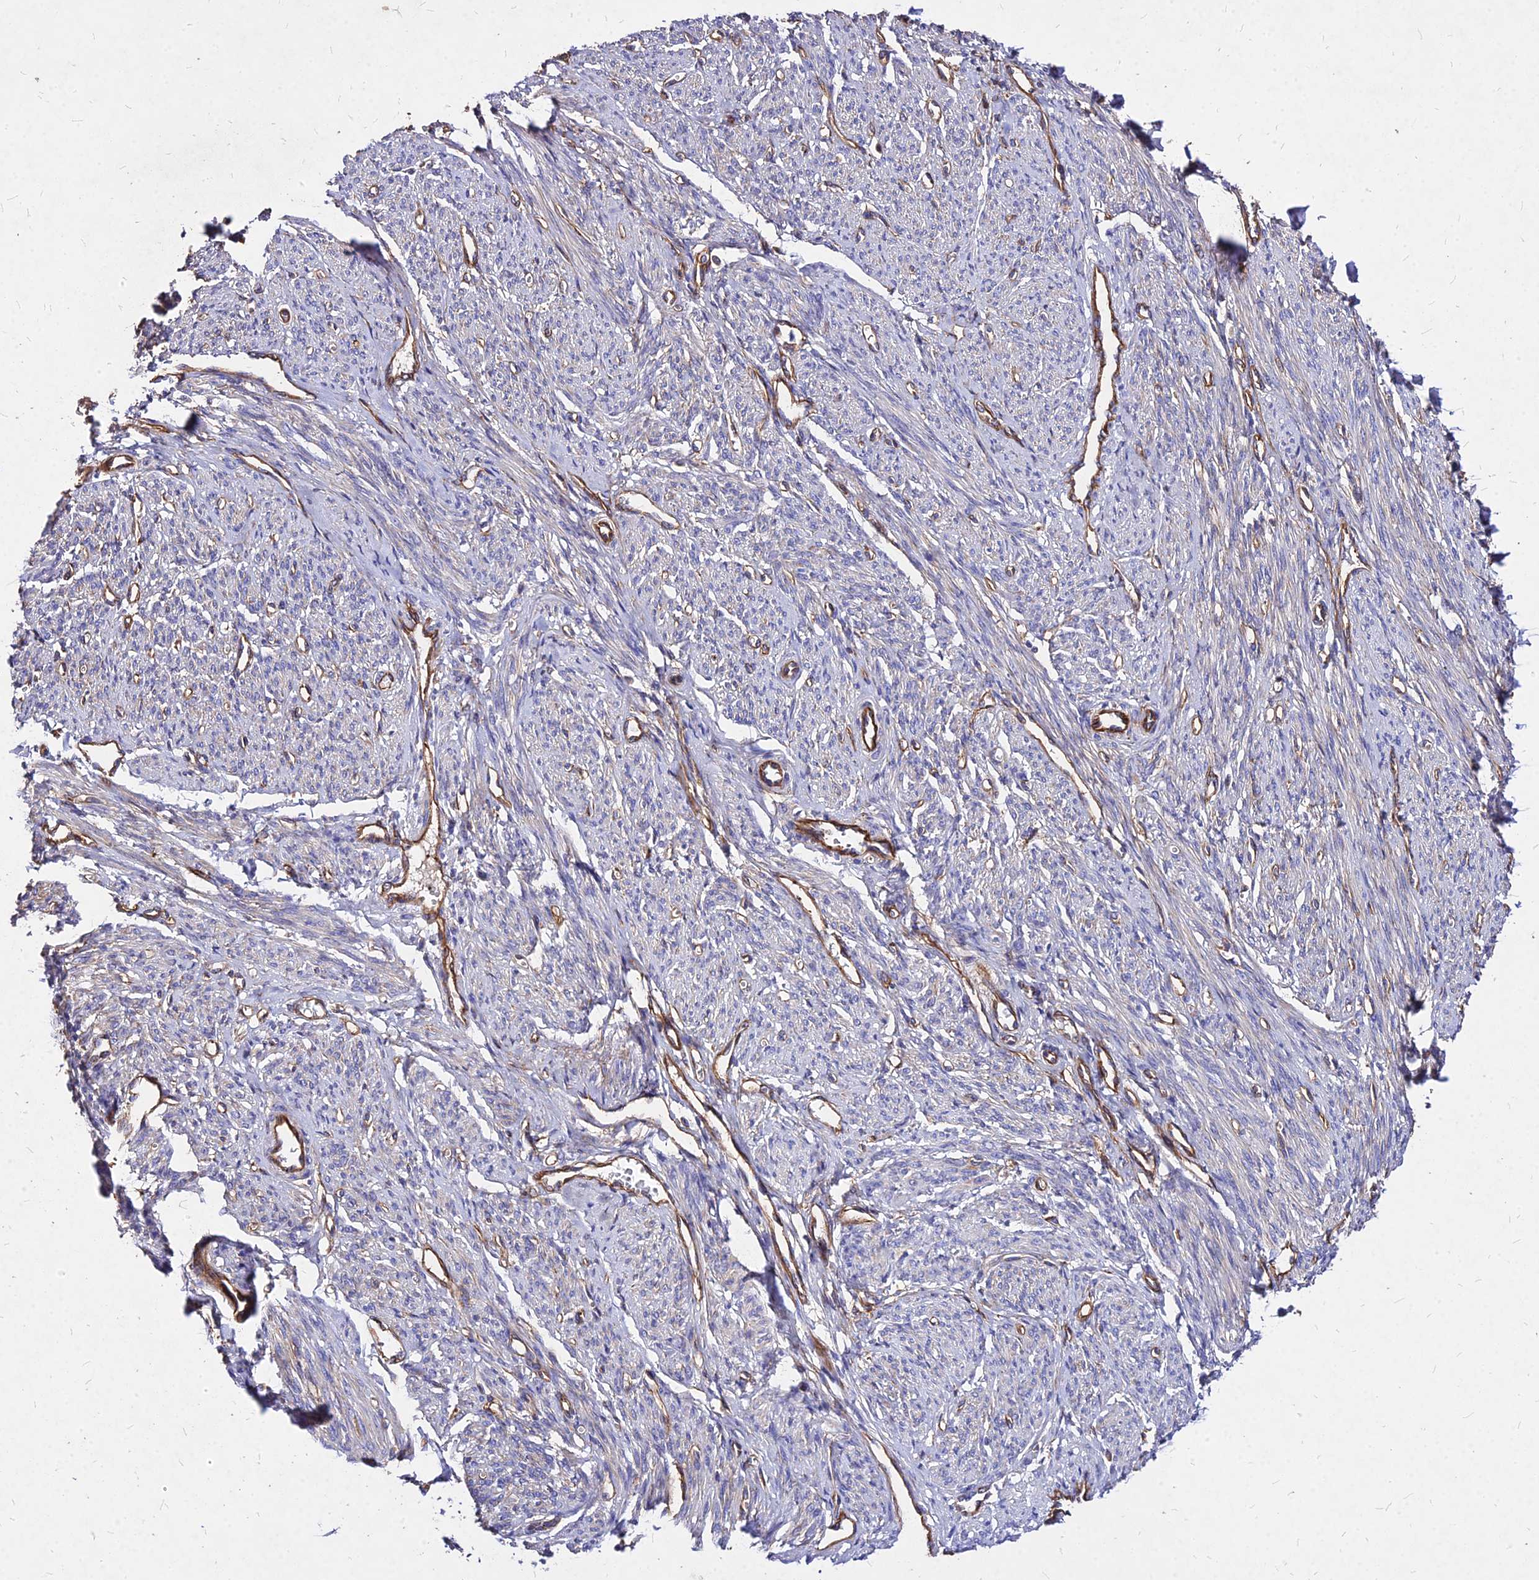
{"staining": {"intensity": "weak", "quantity": "<25%", "location": "cytoplasmic/membranous"}, "tissue": "smooth muscle", "cell_type": "Smooth muscle cells", "image_type": "normal", "snomed": [{"axis": "morphology", "description": "Normal tissue, NOS"}, {"axis": "topography", "description": "Smooth muscle"}], "caption": "An immunohistochemistry (IHC) image of benign smooth muscle is shown. There is no staining in smooth muscle cells of smooth muscle. (Immunohistochemistry, brightfield microscopy, high magnification).", "gene": "EFCC1", "patient": {"sex": "female", "age": 65}}